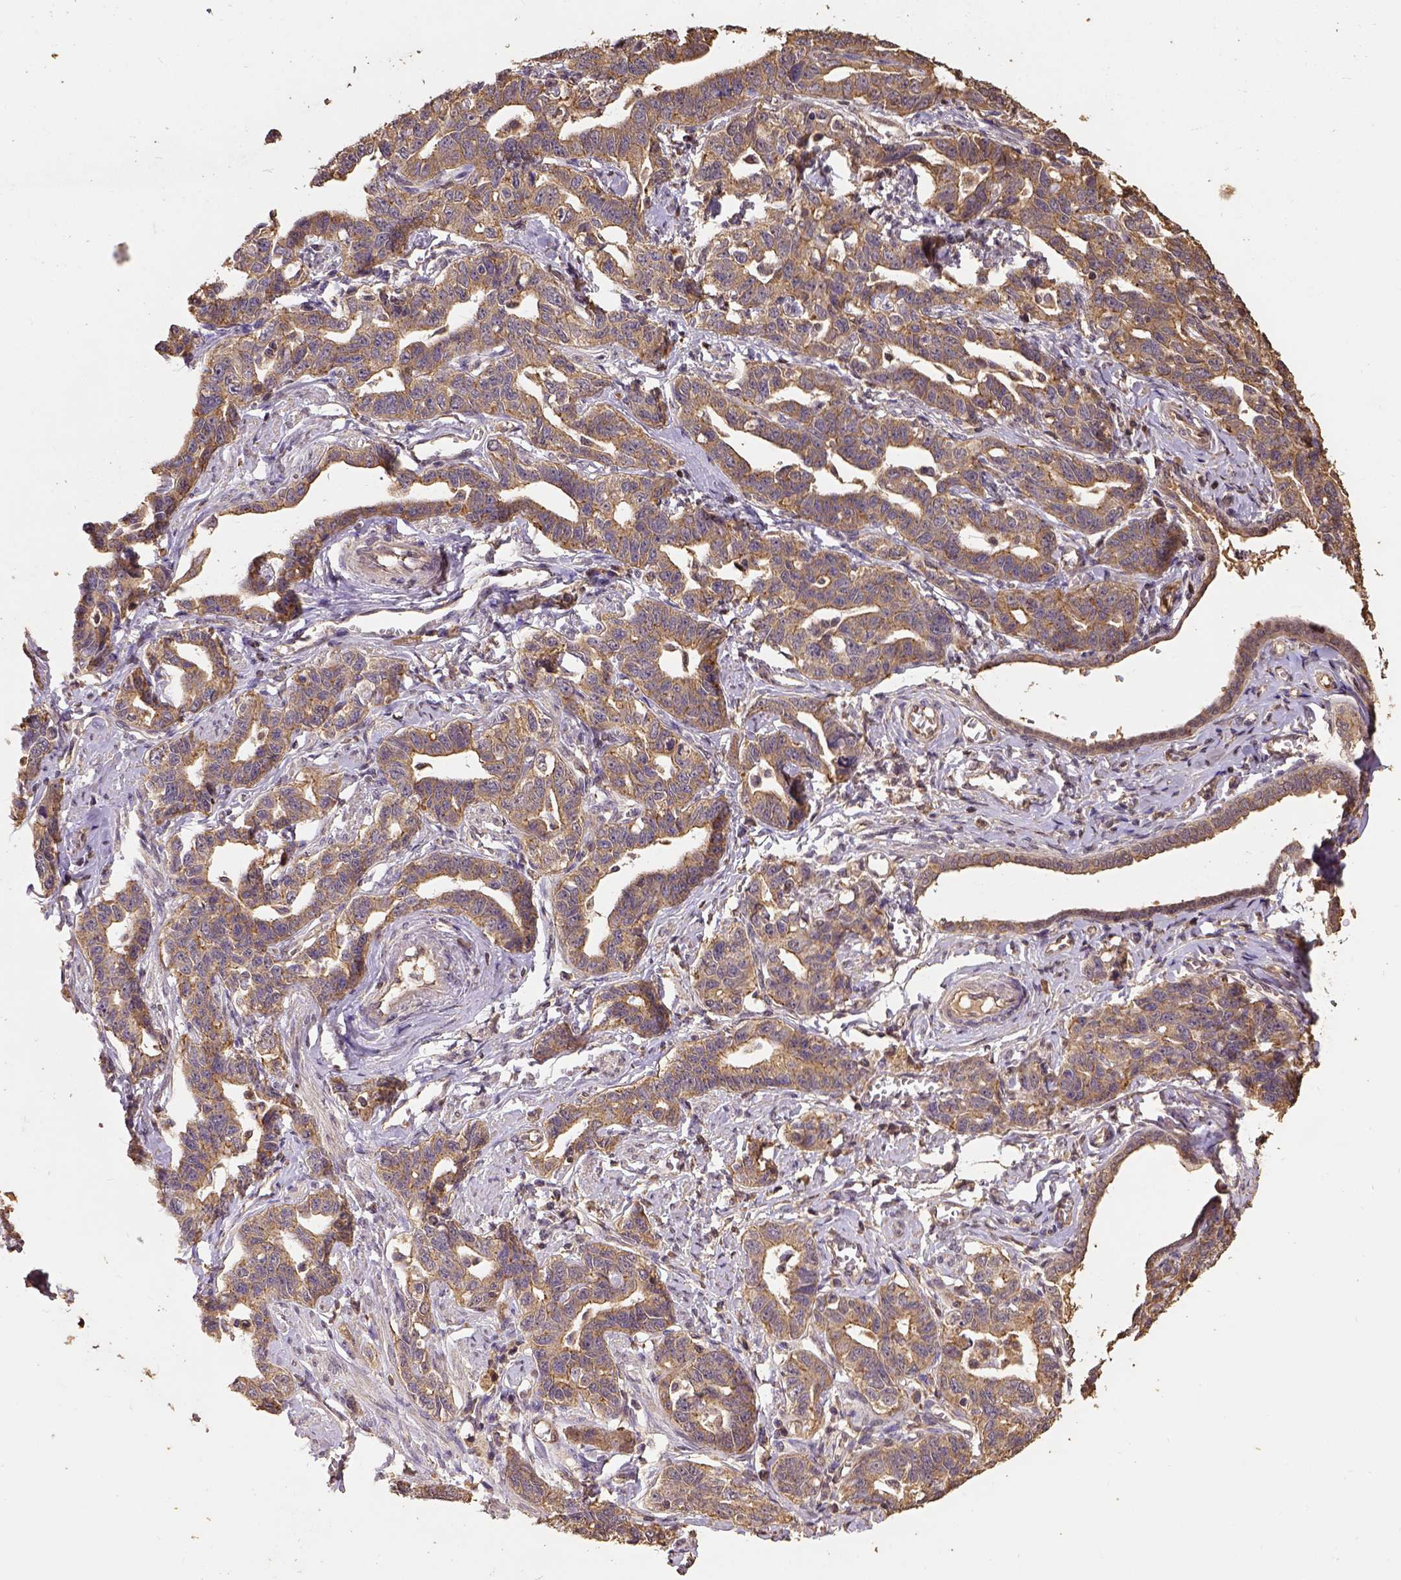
{"staining": {"intensity": "weak", "quantity": ">75%", "location": "cytoplasmic/membranous"}, "tissue": "ovarian cancer", "cell_type": "Tumor cells", "image_type": "cancer", "snomed": [{"axis": "morphology", "description": "Cystadenocarcinoma, serous, NOS"}, {"axis": "topography", "description": "Ovary"}], "caption": "Tumor cells show low levels of weak cytoplasmic/membranous staining in approximately >75% of cells in human ovarian serous cystadenocarcinoma.", "gene": "ATP1B3", "patient": {"sex": "female", "age": 69}}